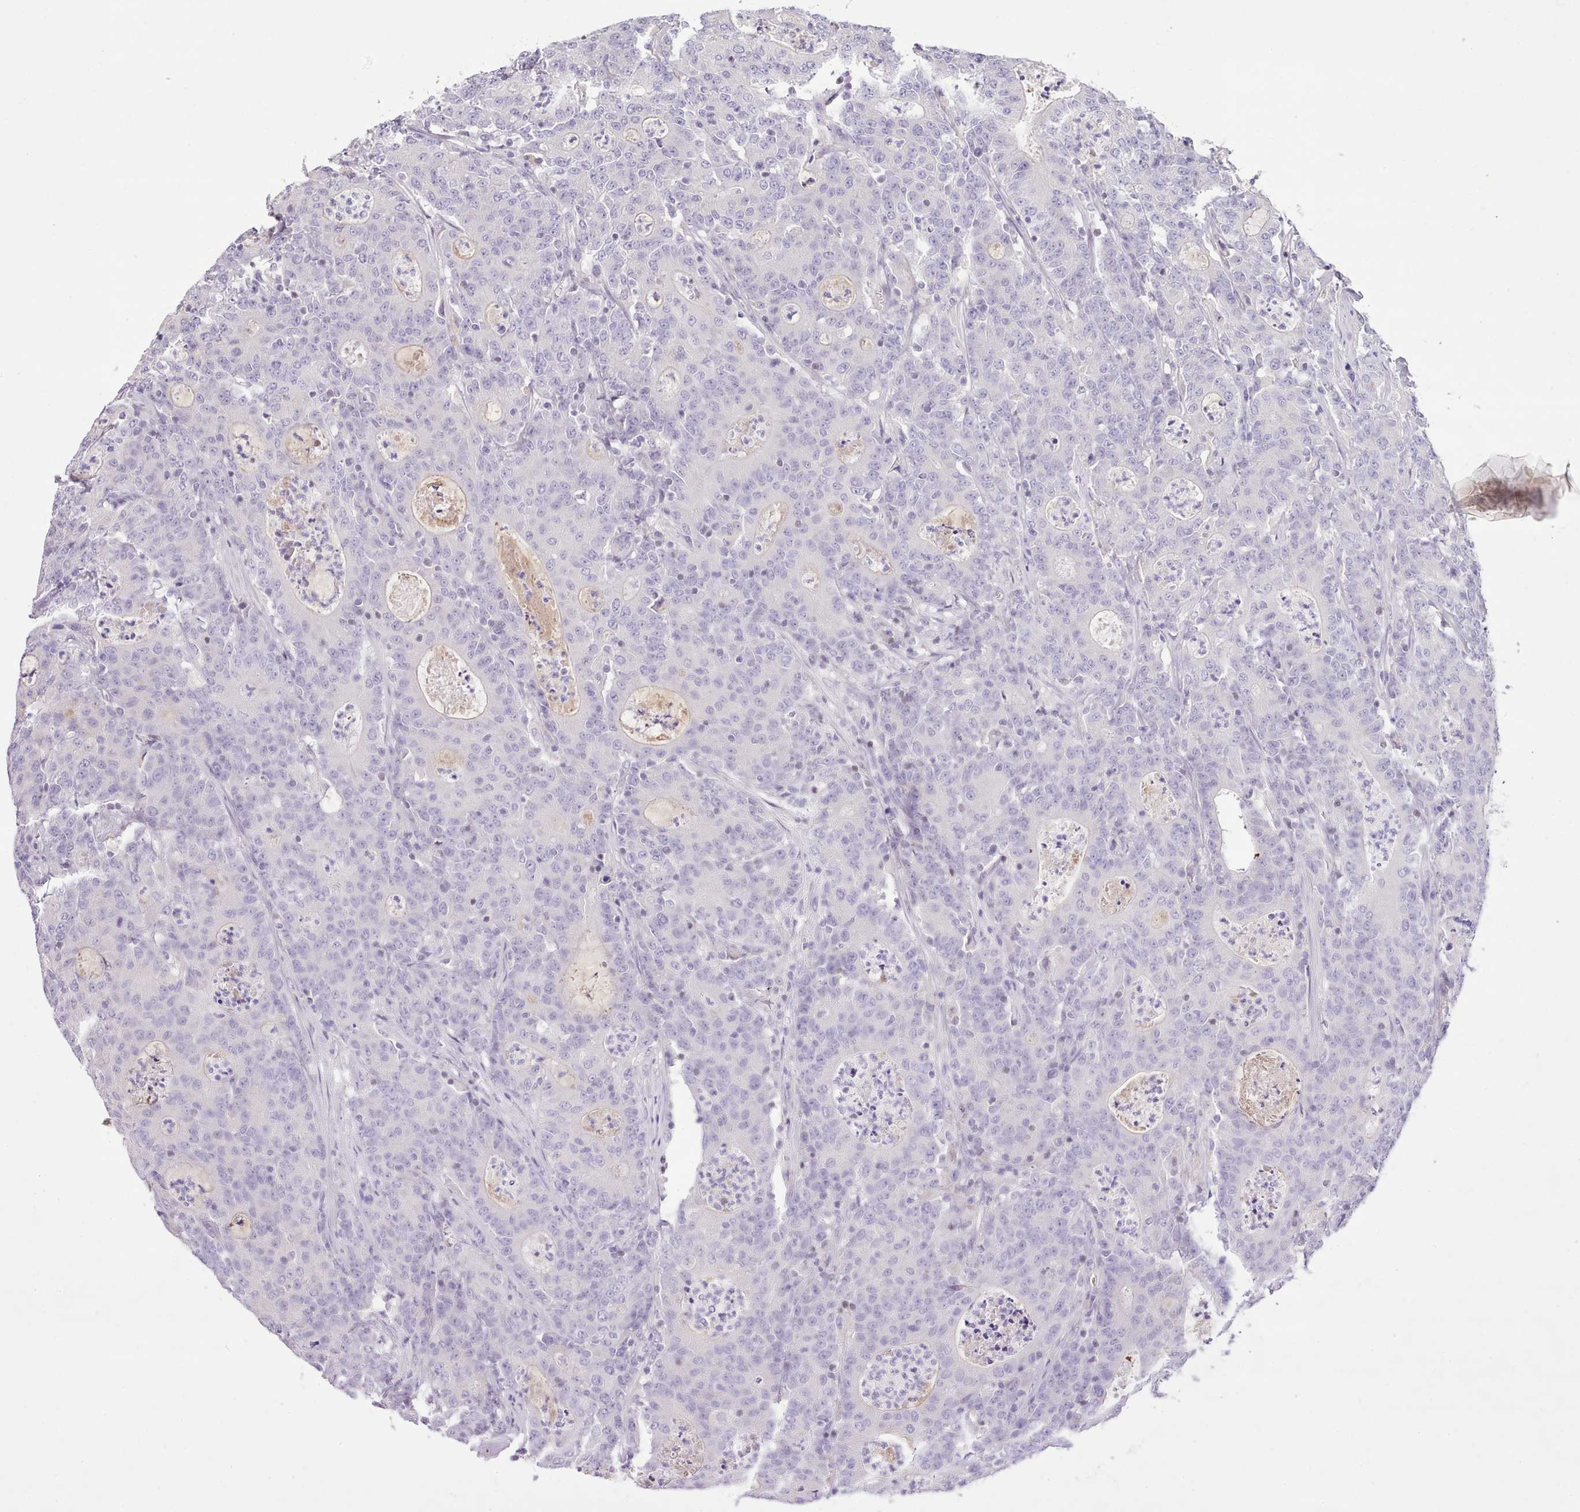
{"staining": {"intensity": "negative", "quantity": "none", "location": "none"}, "tissue": "colorectal cancer", "cell_type": "Tumor cells", "image_type": "cancer", "snomed": [{"axis": "morphology", "description": "Adenocarcinoma, NOS"}, {"axis": "topography", "description": "Colon"}], "caption": "Colorectal adenocarcinoma was stained to show a protein in brown. There is no significant staining in tumor cells.", "gene": "TOX2", "patient": {"sex": "male", "age": 83}}